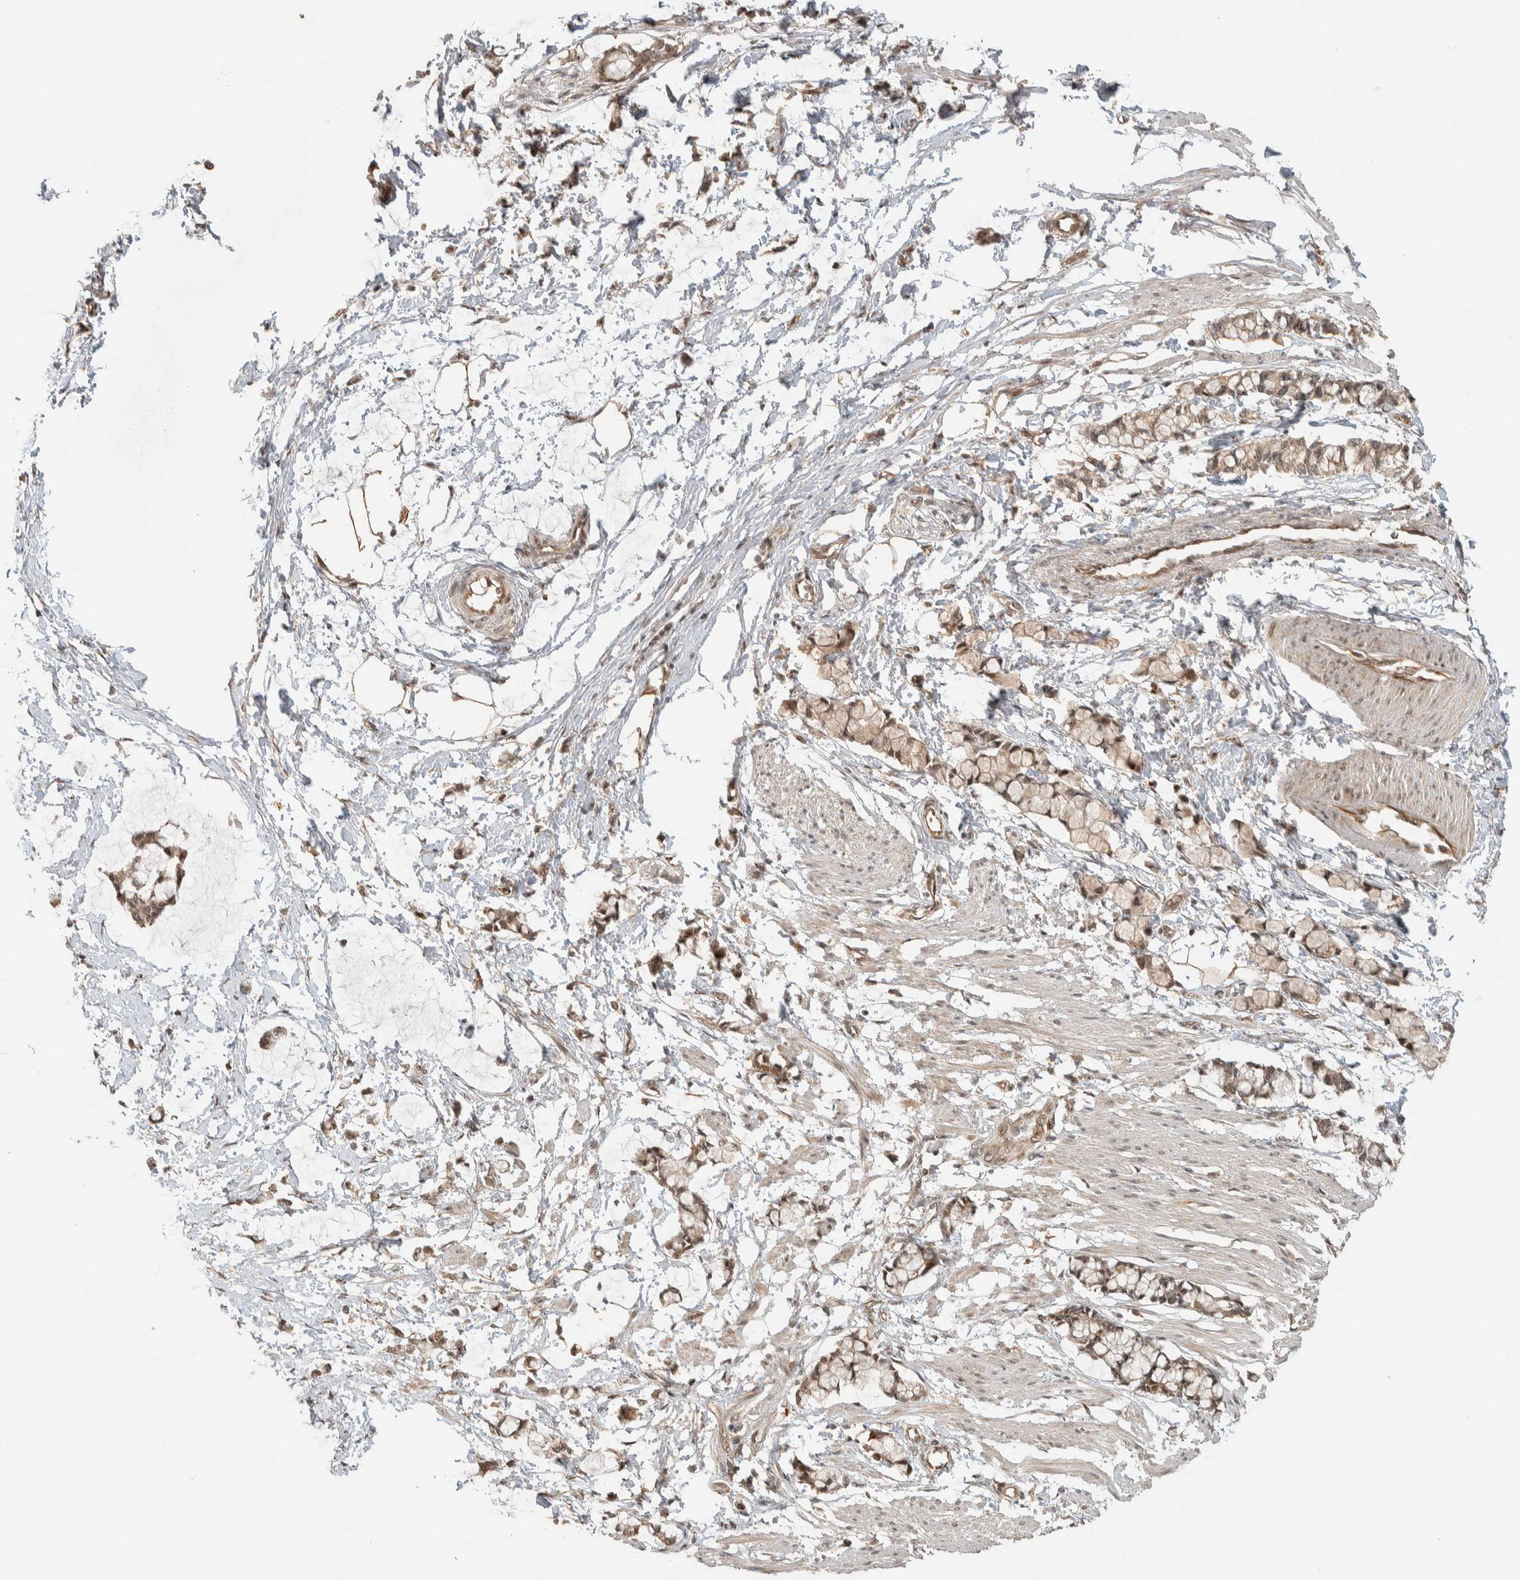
{"staining": {"intensity": "weak", "quantity": ">75%", "location": "cytoplasmic/membranous"}, "tissue": "smooth muscle", "cell_type": "Smooth muscle cells", "image_type": "normal", "snomed": [{"axis": "morphology", "description": "Normal tissue, NOS"}, {"axis": "morphology", "description": "Adenocarcinoma, NOS"}, {"axis": "topography", "description": "Smooth muscle"}, {"axis": "topography", "description": "Colon"}], "caption": "Smooth muscle stained with a brown dye shows weak cytoplasmic/membranous positive staining in about >75% of smooth muscle cells.", "gene": "ZBTB2", "patient": {"sex": "male", "age": 14}}